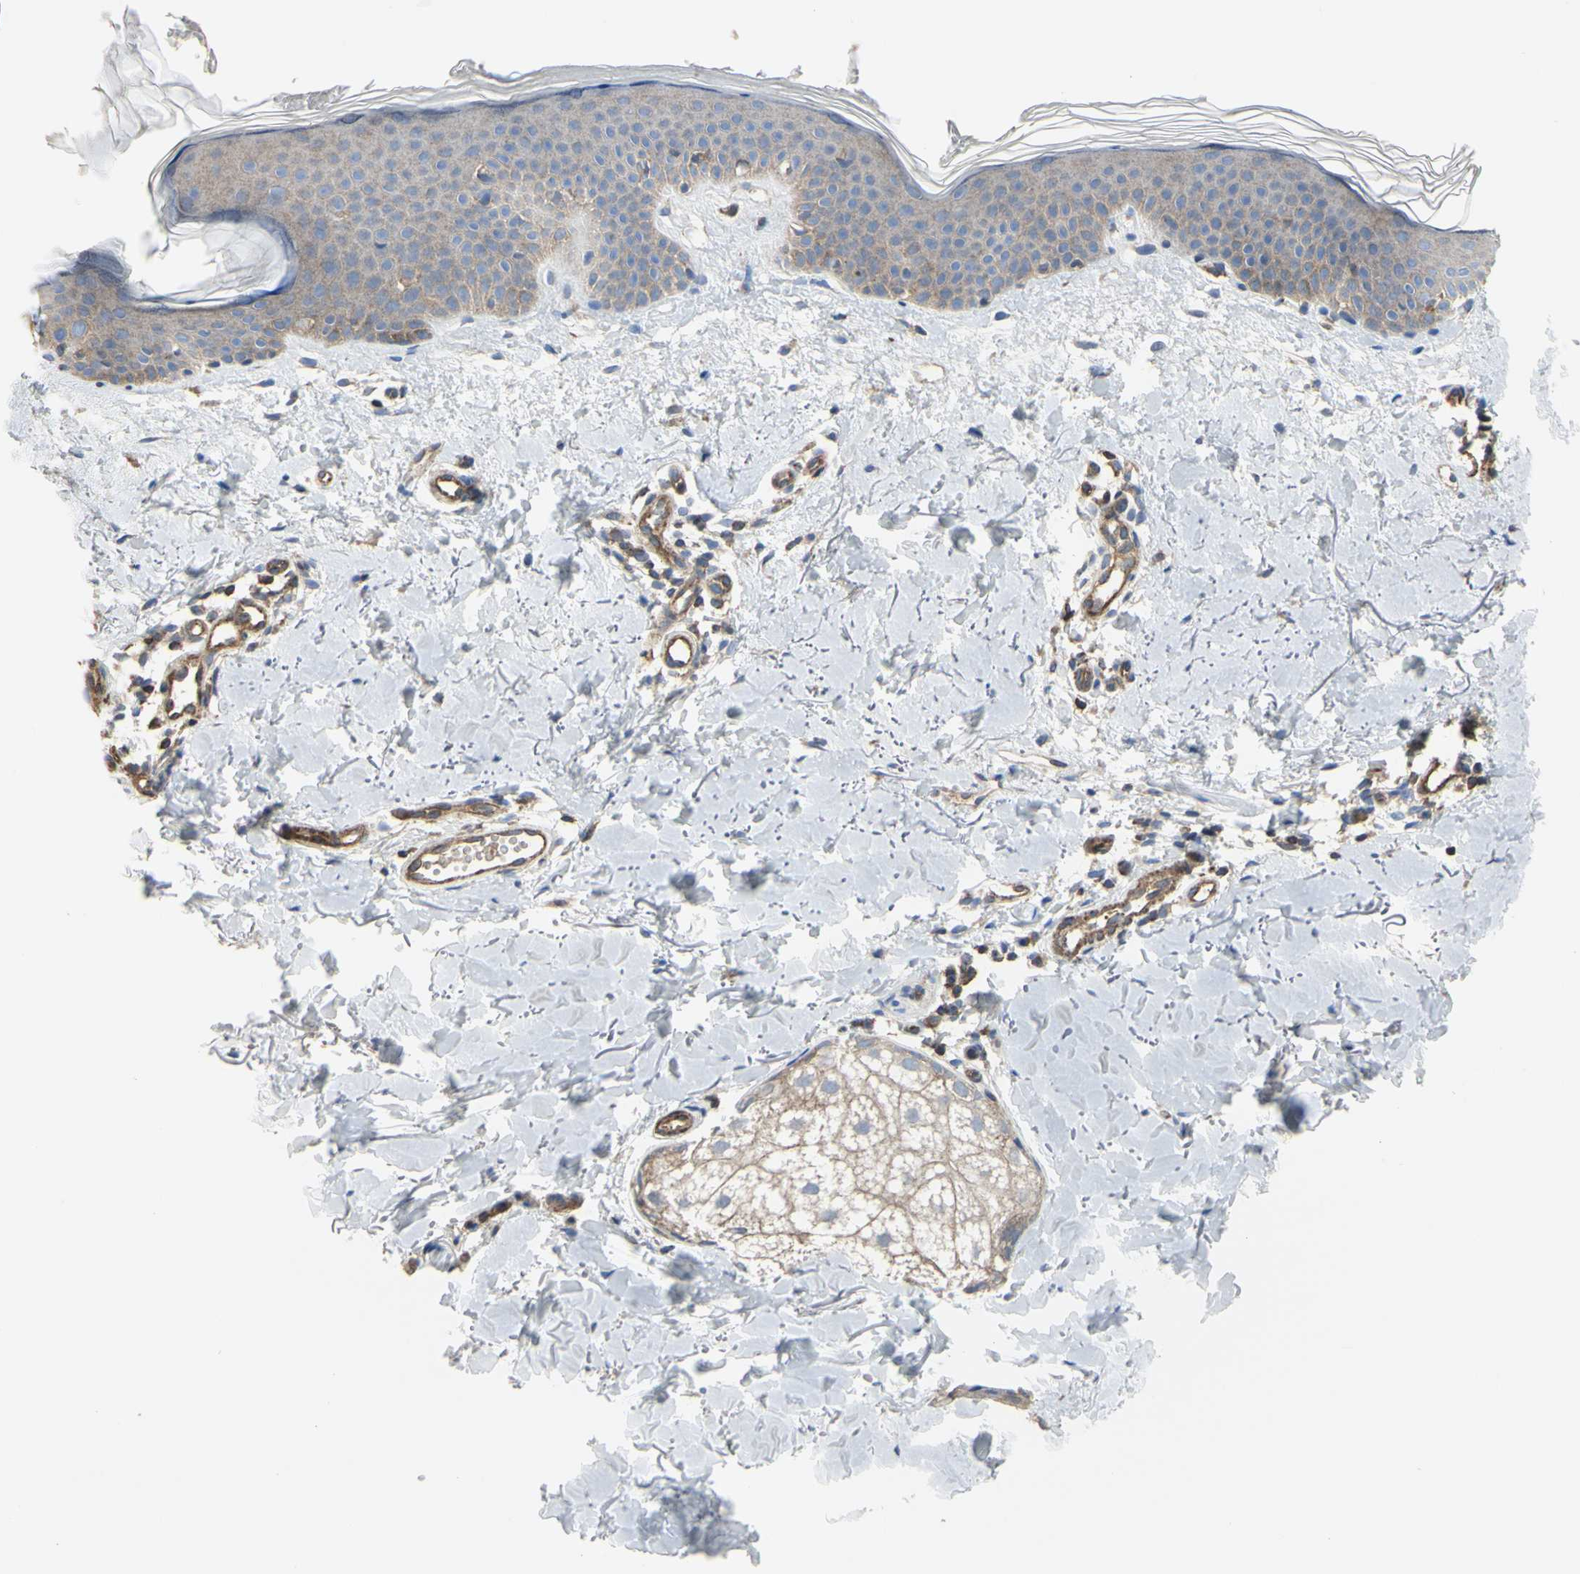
{"staining": {"intensity": "weak", "quantity": "25%-75%", "location": "cytoplasmic/membranous"}, "tissue": "skin", "cell_type": "Fibroblasts", "image_type": "normal", "snomed": [{"axis": "morphology", "description": "Normal tissue, NOS"}, {"axis": "topography", "description": "Skin"}], "caption": "DAB (3,3'-diaminobenzidine) immunohistochemical staining of benign human skin exhibits weak cytoplasmic/membranous protein expression in about 25%-75% of fibroblasts. (Brightfield microscopy of DAB IHC at high magnification).", "gene": "BECN1", "patient": {"sex": "female", "age": 56}}